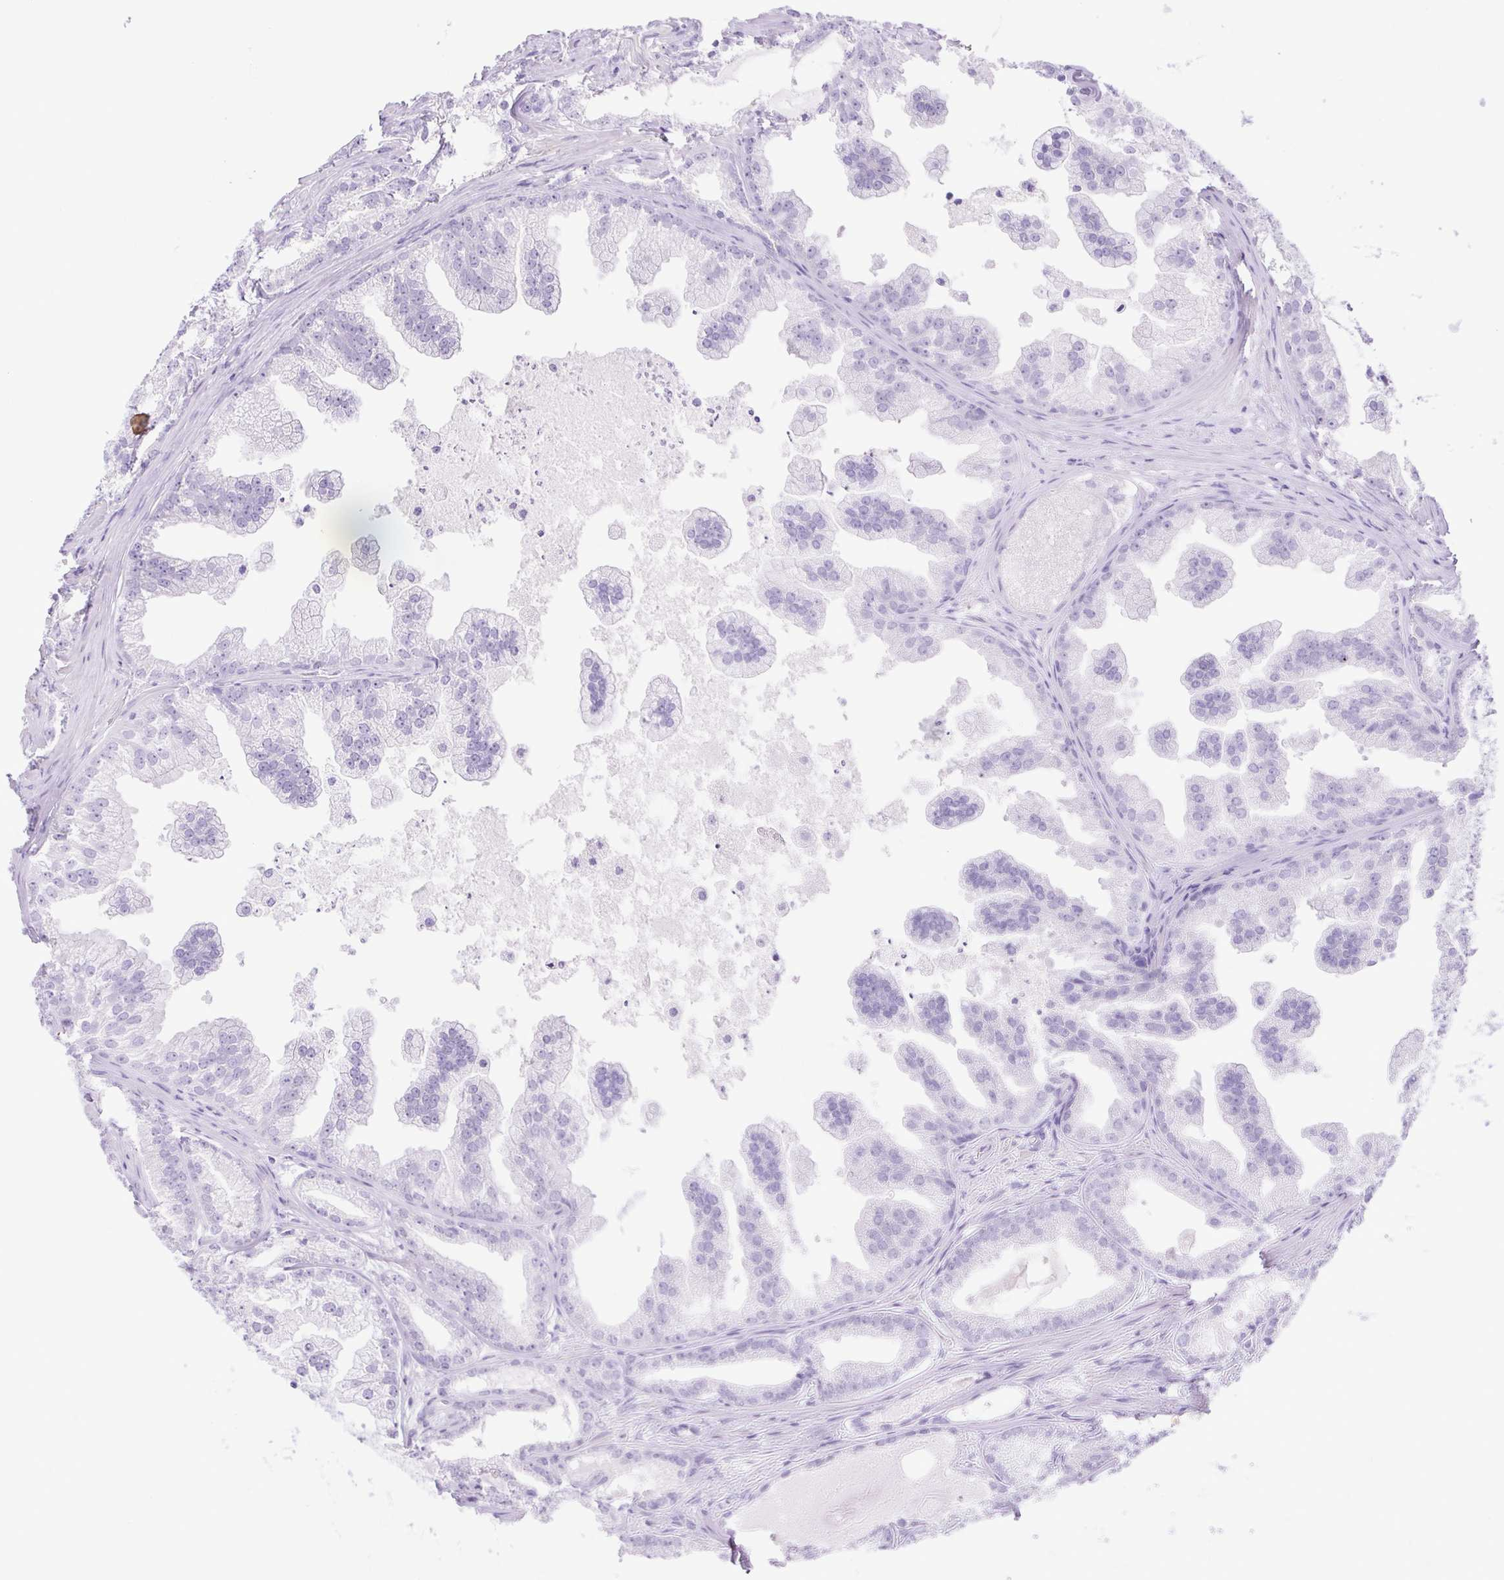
{"staining": {"intensity": "negative", "quantity": "none", "location": "none"}, "tissue": "prostate cancer", "cell_type": "Tumor cells", "image_type": "cancer", "snomed": [{"axis": "morphology", "description": "Adenocarcinoma, Low grade"}, {"axis": "topography", "description": "Prostate"}], "caption": "High magnification brightfield microscopy of low-grade adenocarcinoma (prostate) stained with DAB (brown) and counterstained with hematoxylin (blue): tumor cells show no significant expression.", "gene": "CDSN", "patient": {"sex": "male", "age": 65}}